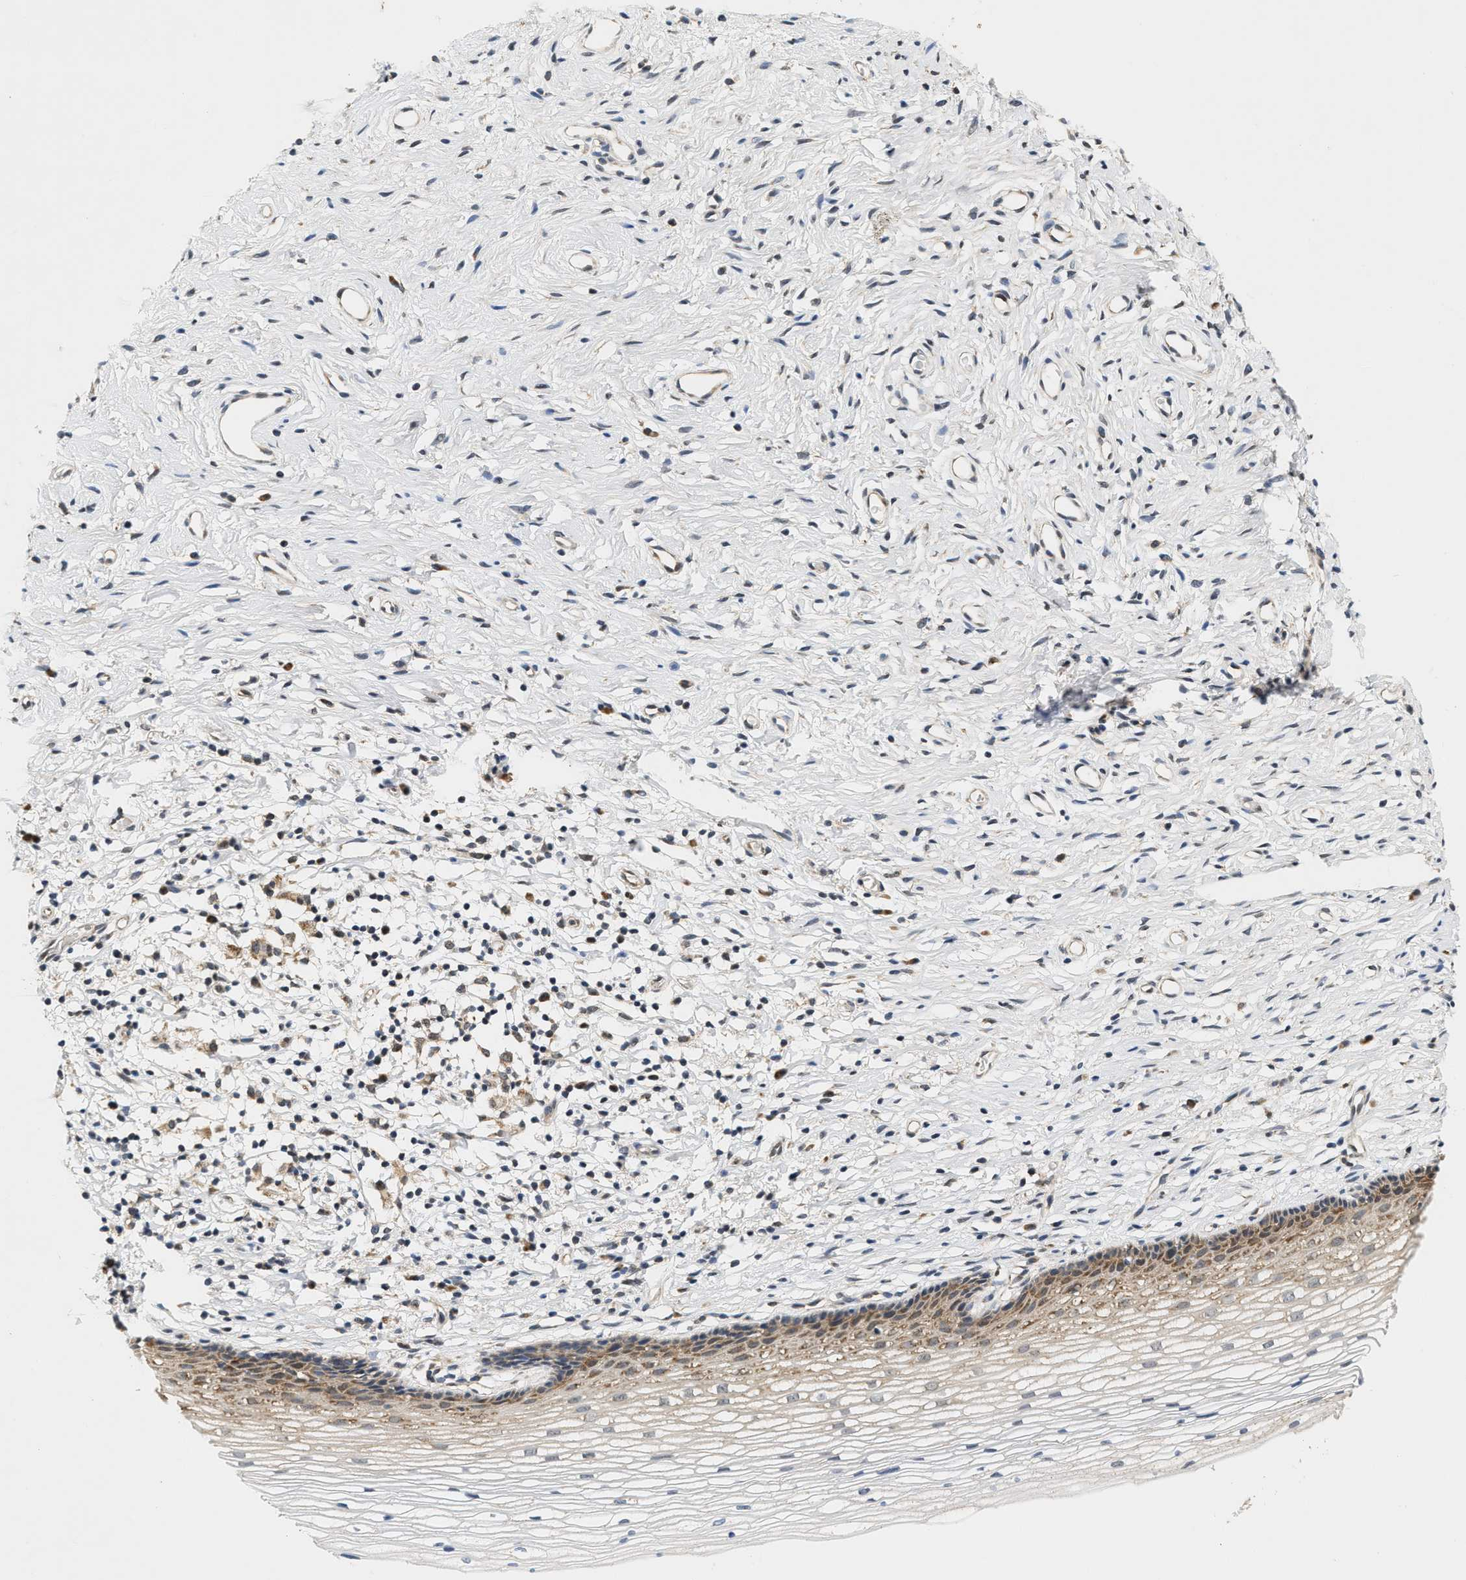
{"staining": {"intensity": "weak", "quantity": ">75%", "location": "cytoplasmic/membranous"}, "tissue": "cervix", "cell_type": "Glandular cells", "image_type": "normal", "snomed": [{"axis": "morphology", "description": "Normal tissue, NOS"}, {"axis": "topography", "description": "Cervix"}], "caption": "The image reveals a brown stain indicating the presence of a protein in the cytoplasmic/membranous of glandular cells in cervix.", "gene": "GIGYF1", "patient": {"sex": "female", "age": 77}}